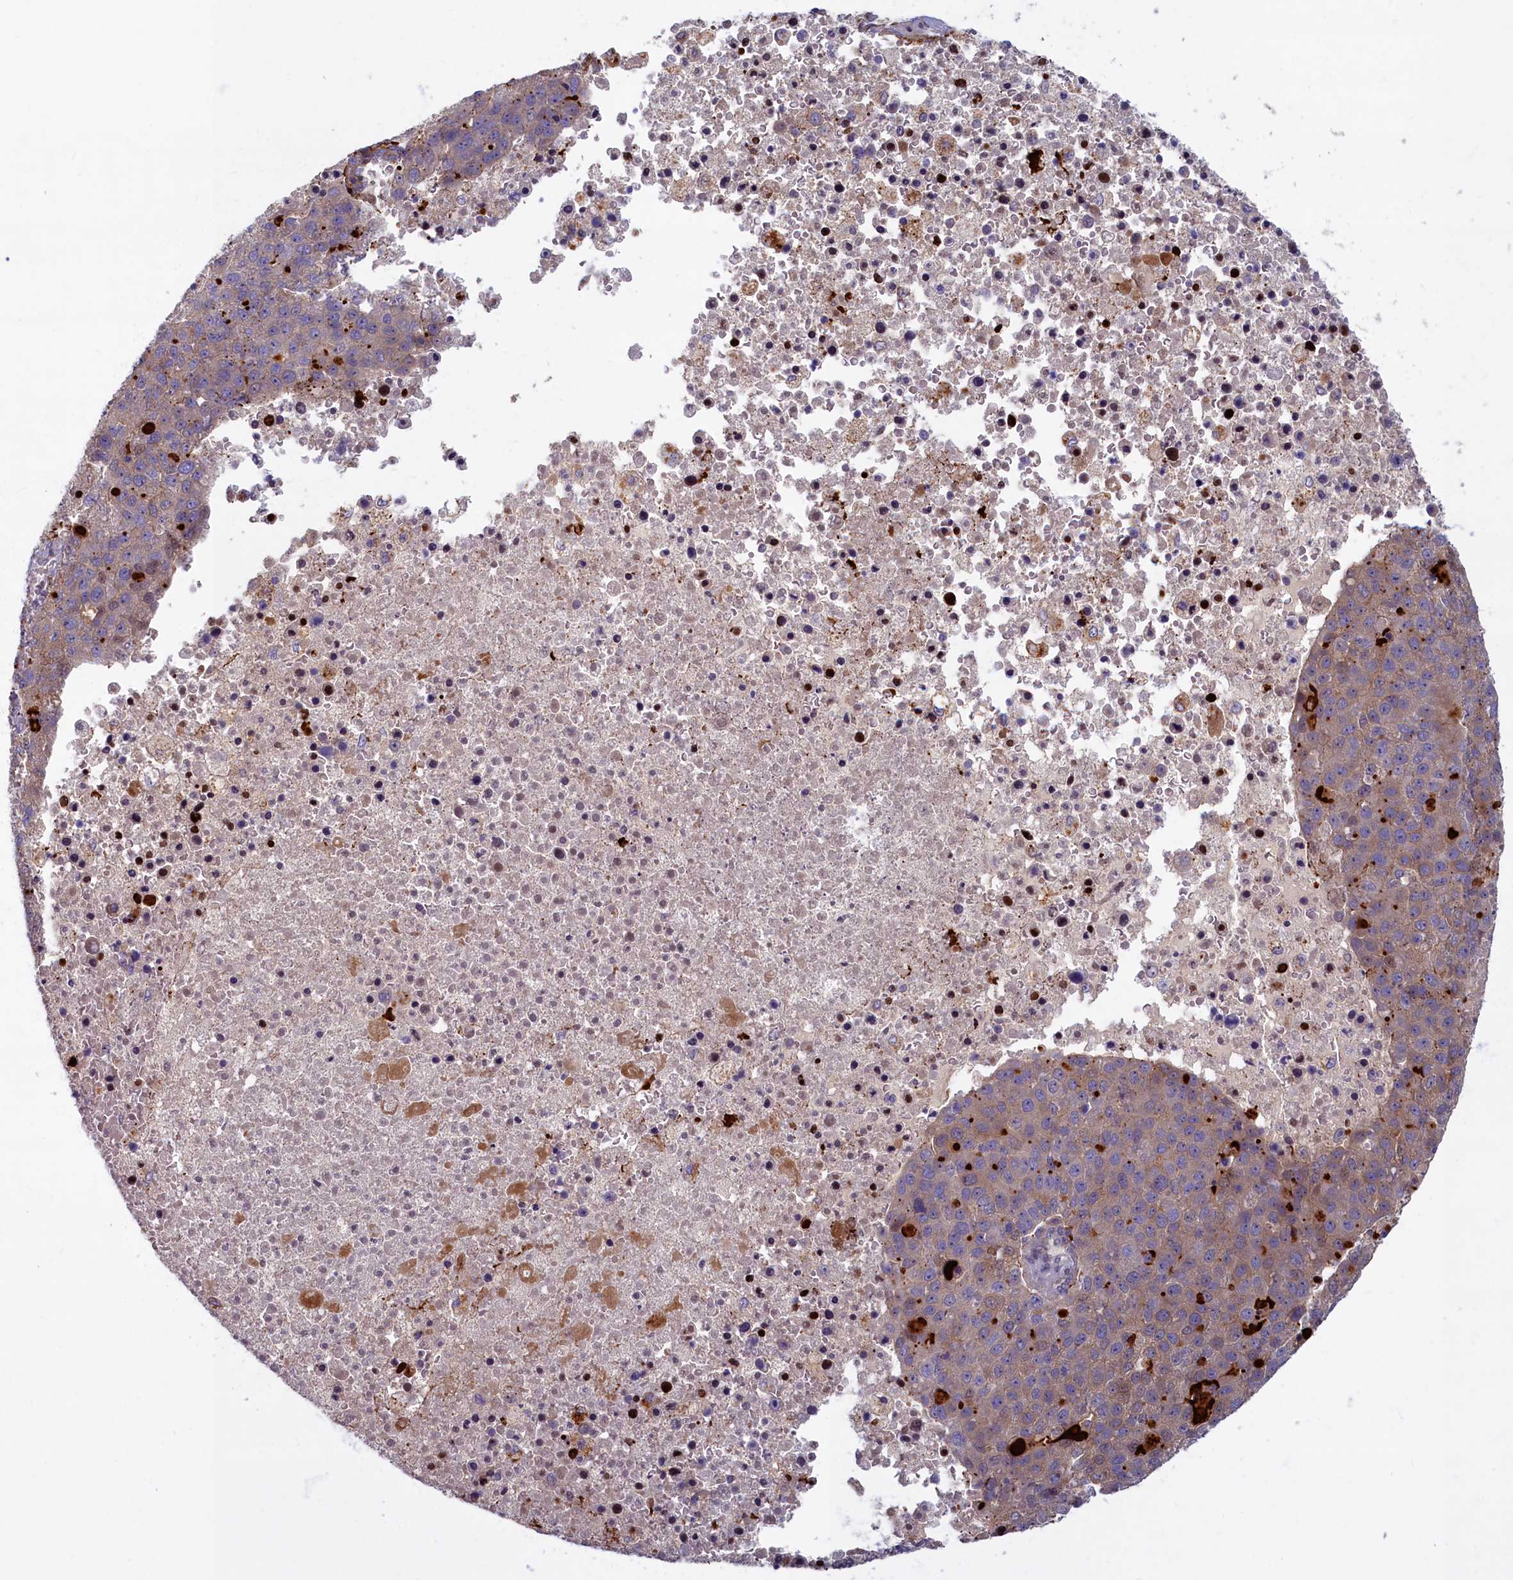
{"staining": {"intensity": "moderate", "quantity": "25%-75%", "location": "cytoplasmic/membranous"}, "tissue": "pancreatic cancer", "cell_type": "Tumor cells", "image_type": "cancer", "snomed": [{"axis": "morphology", "description": "Adenocarcinoma, NOS"}, {"axis": "topography", "description": "Pancreas"}], "caption": "Approximately 25%-75% of tumor cells in human pancreatic cancer (adenocarcinoma) demonstrate moderate cytoplasmic/membranous protein expression as visualized by brown immunohistochemical staining.", "gene": "FCSK", "patient": {"sex": "female", "age": 61}}